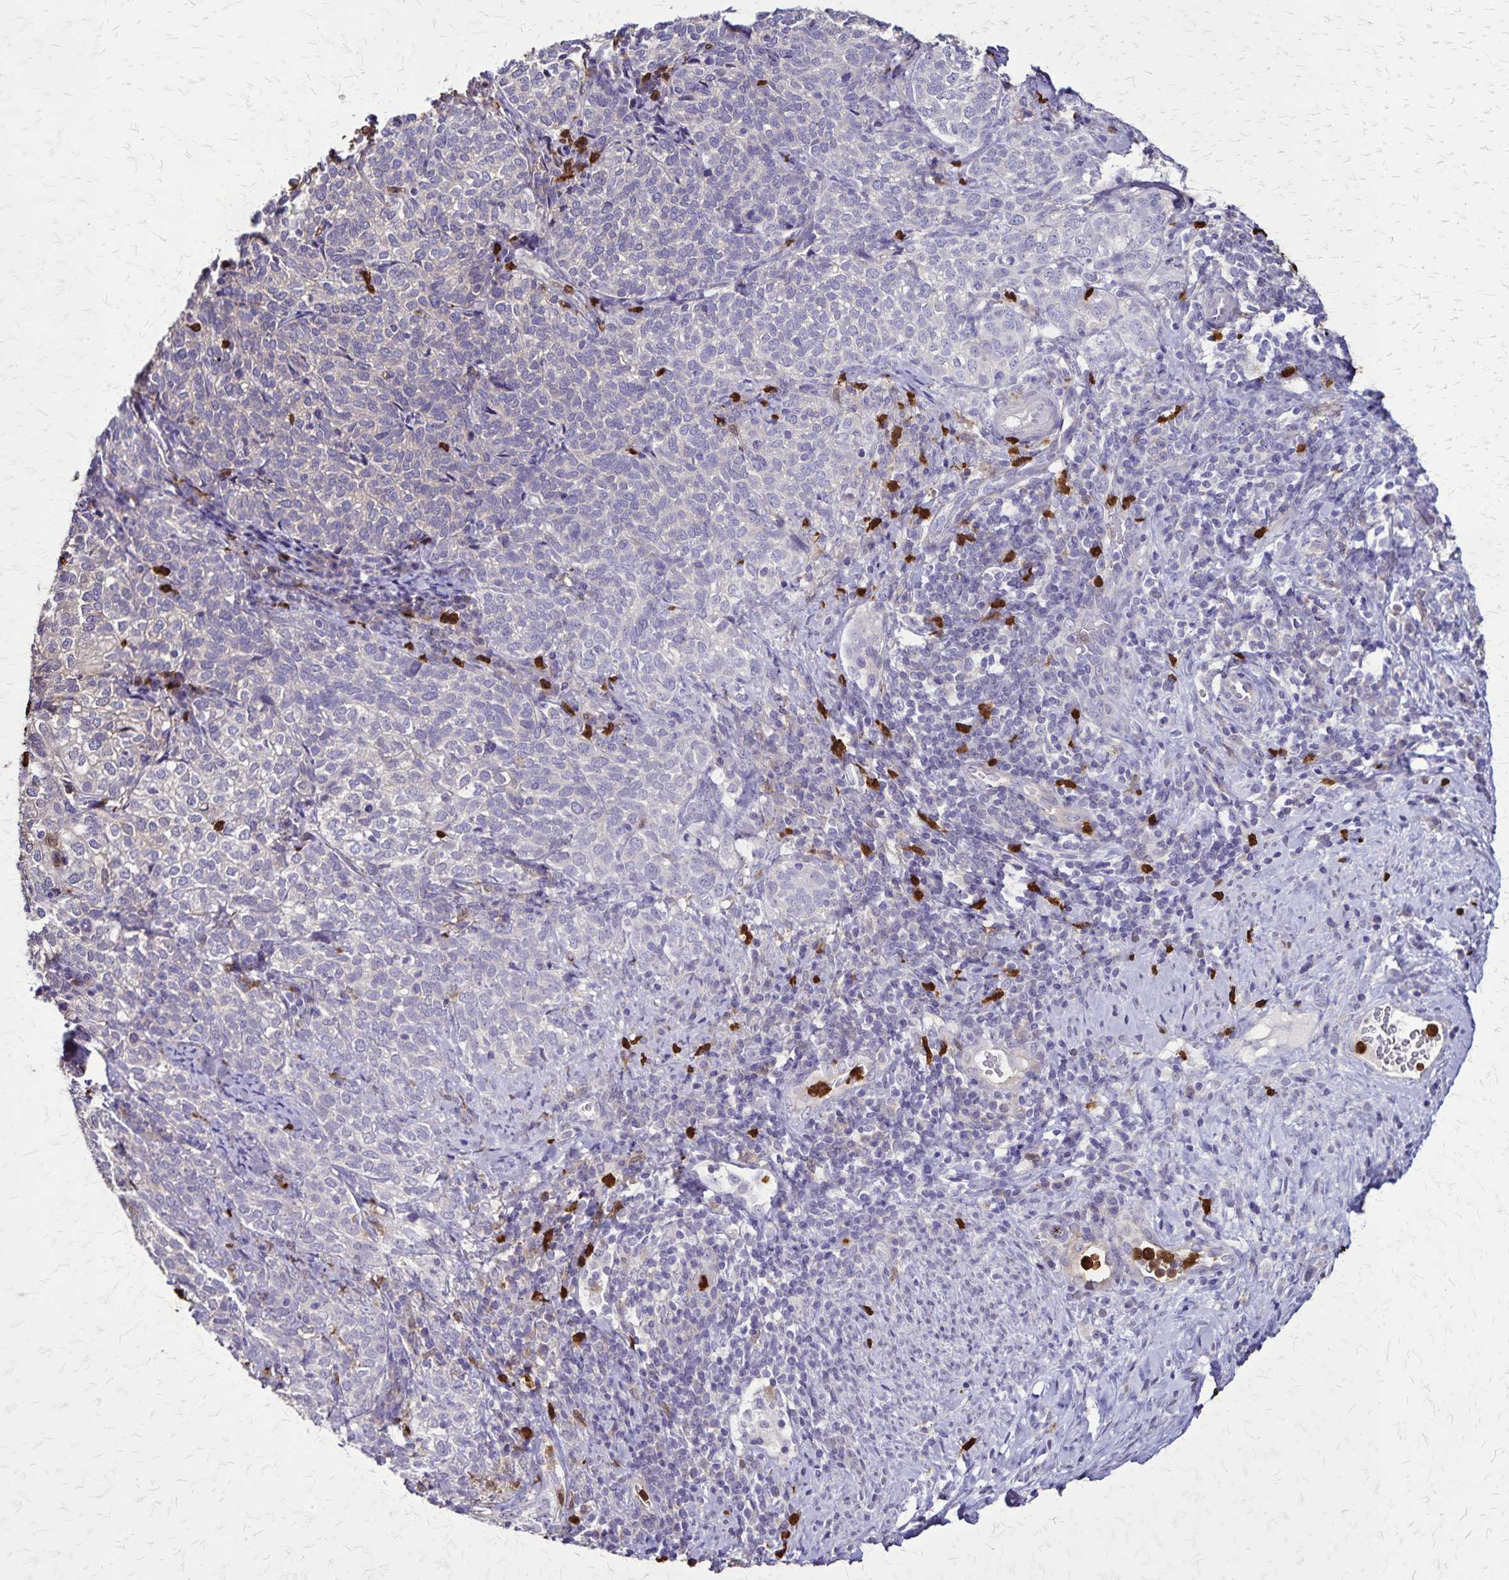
{"staining": {"intensity": "negative", "quantity": "none", "location": "none"}, "tissue": "cervical cancer", "cell_type": "Tumor cells", "image_type": "cancer", "snomed": [{"axis": "morphology", "description": "Normal tissue, NOS"}, {"axis": "morphology", "description": "Squamous cell carcinoma, NOS"}, {"axis": "topography", "description": "Vagina"}, {"axis": "topography", "description": "Cervix"}], "caption": "Cervical cancer was stained to show a protein in brown. There is no significant staining in tumor cells.", "gene": "ULBP3", "patient": {"sex": "female", "age": 45}}